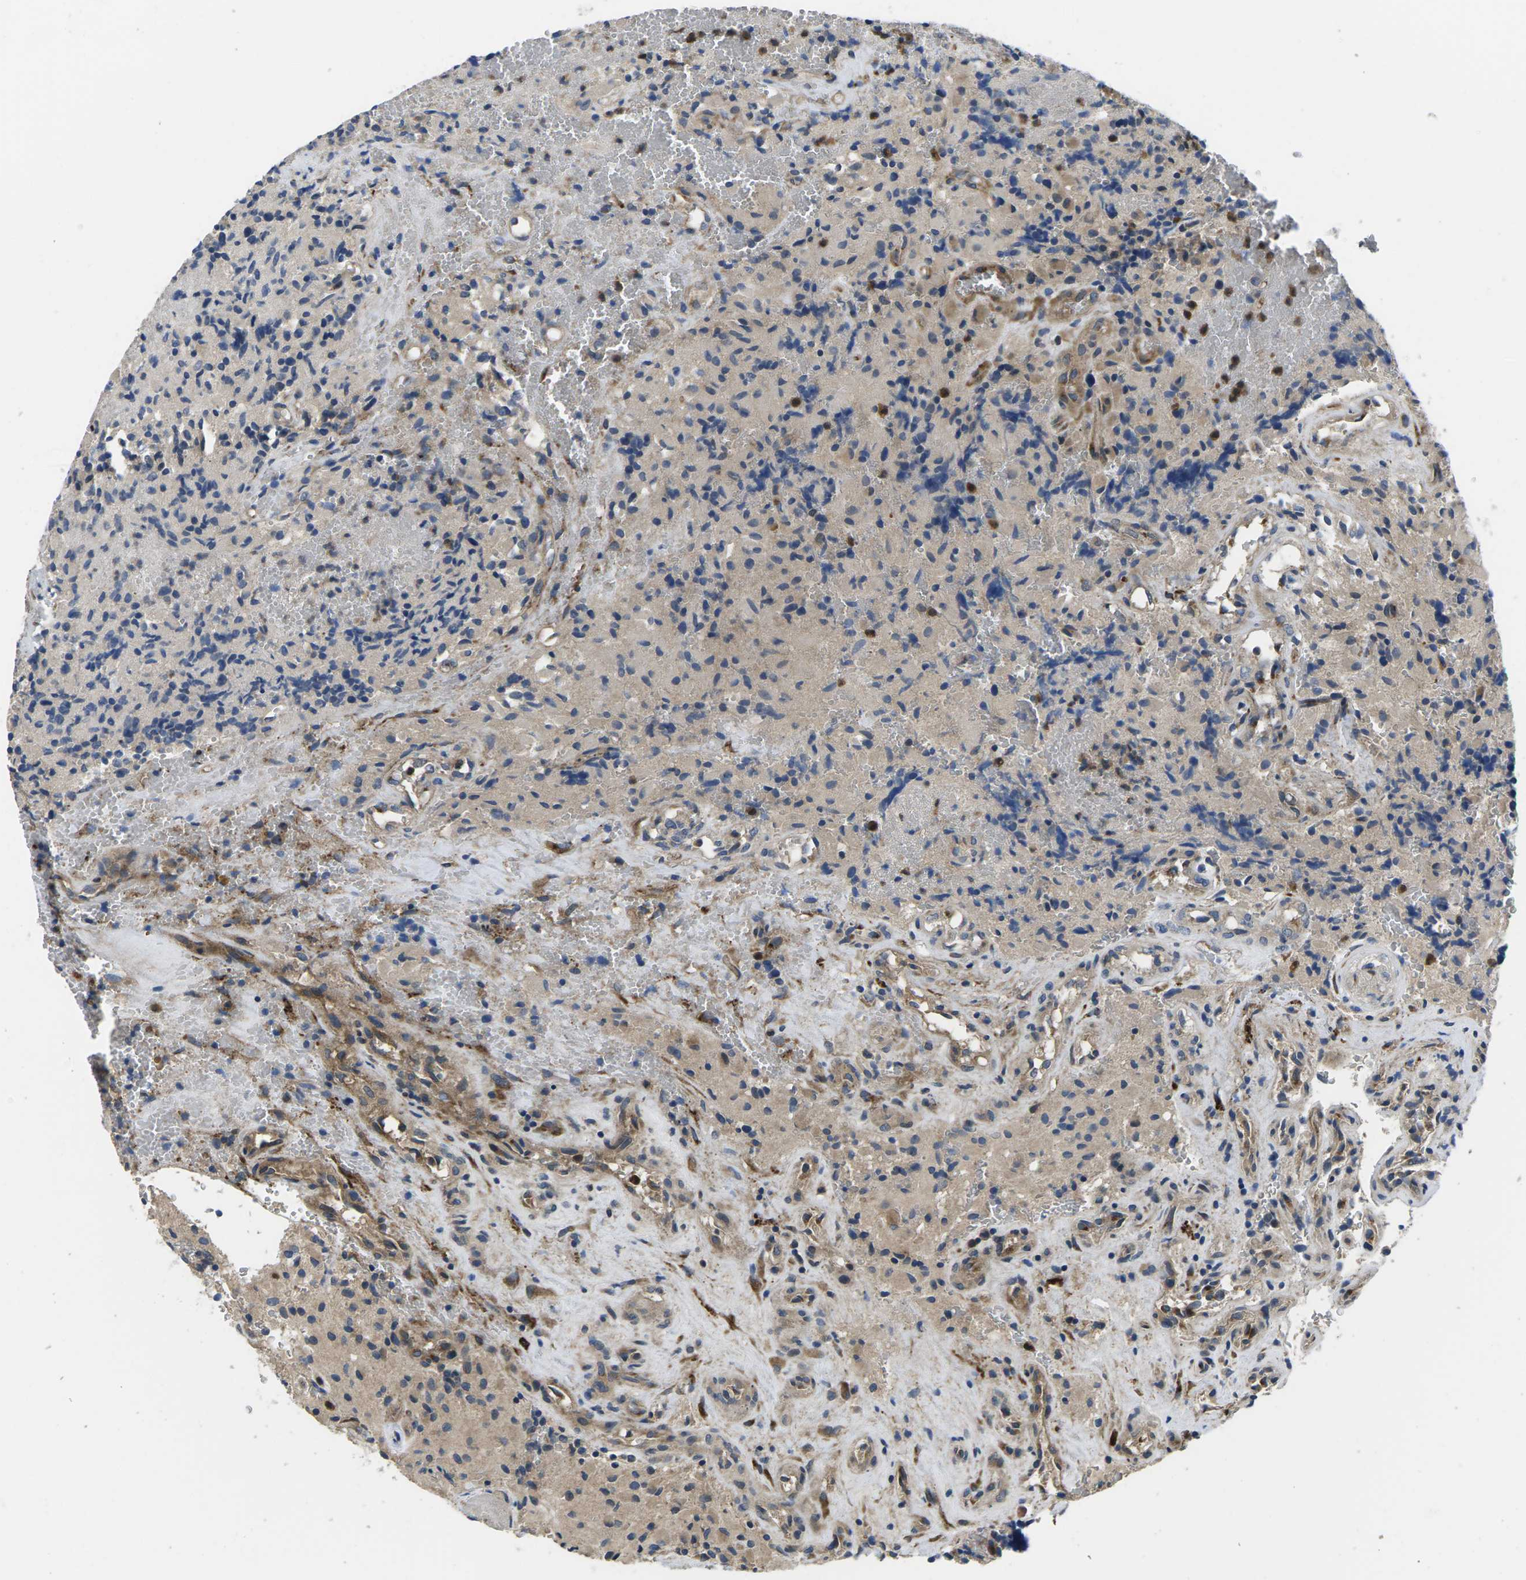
{"staining": {"intensity": "negative", "quantity": "none", "location": "none"}, "tissue": "glioma", "cell_type": "Tumor cells", "image_type": "cancer", "snomed": [{"axis": "morphology", "description": "Glioma, malignant, High grade"}, {"axis": "topography", "description": "Brain"}], "caption": "DAB immunohistochemical staining of human glioma displays no significant positivity in tumor cells.", "gene": "PLCE1", "patient": {"sex": "male", "age": 71}}